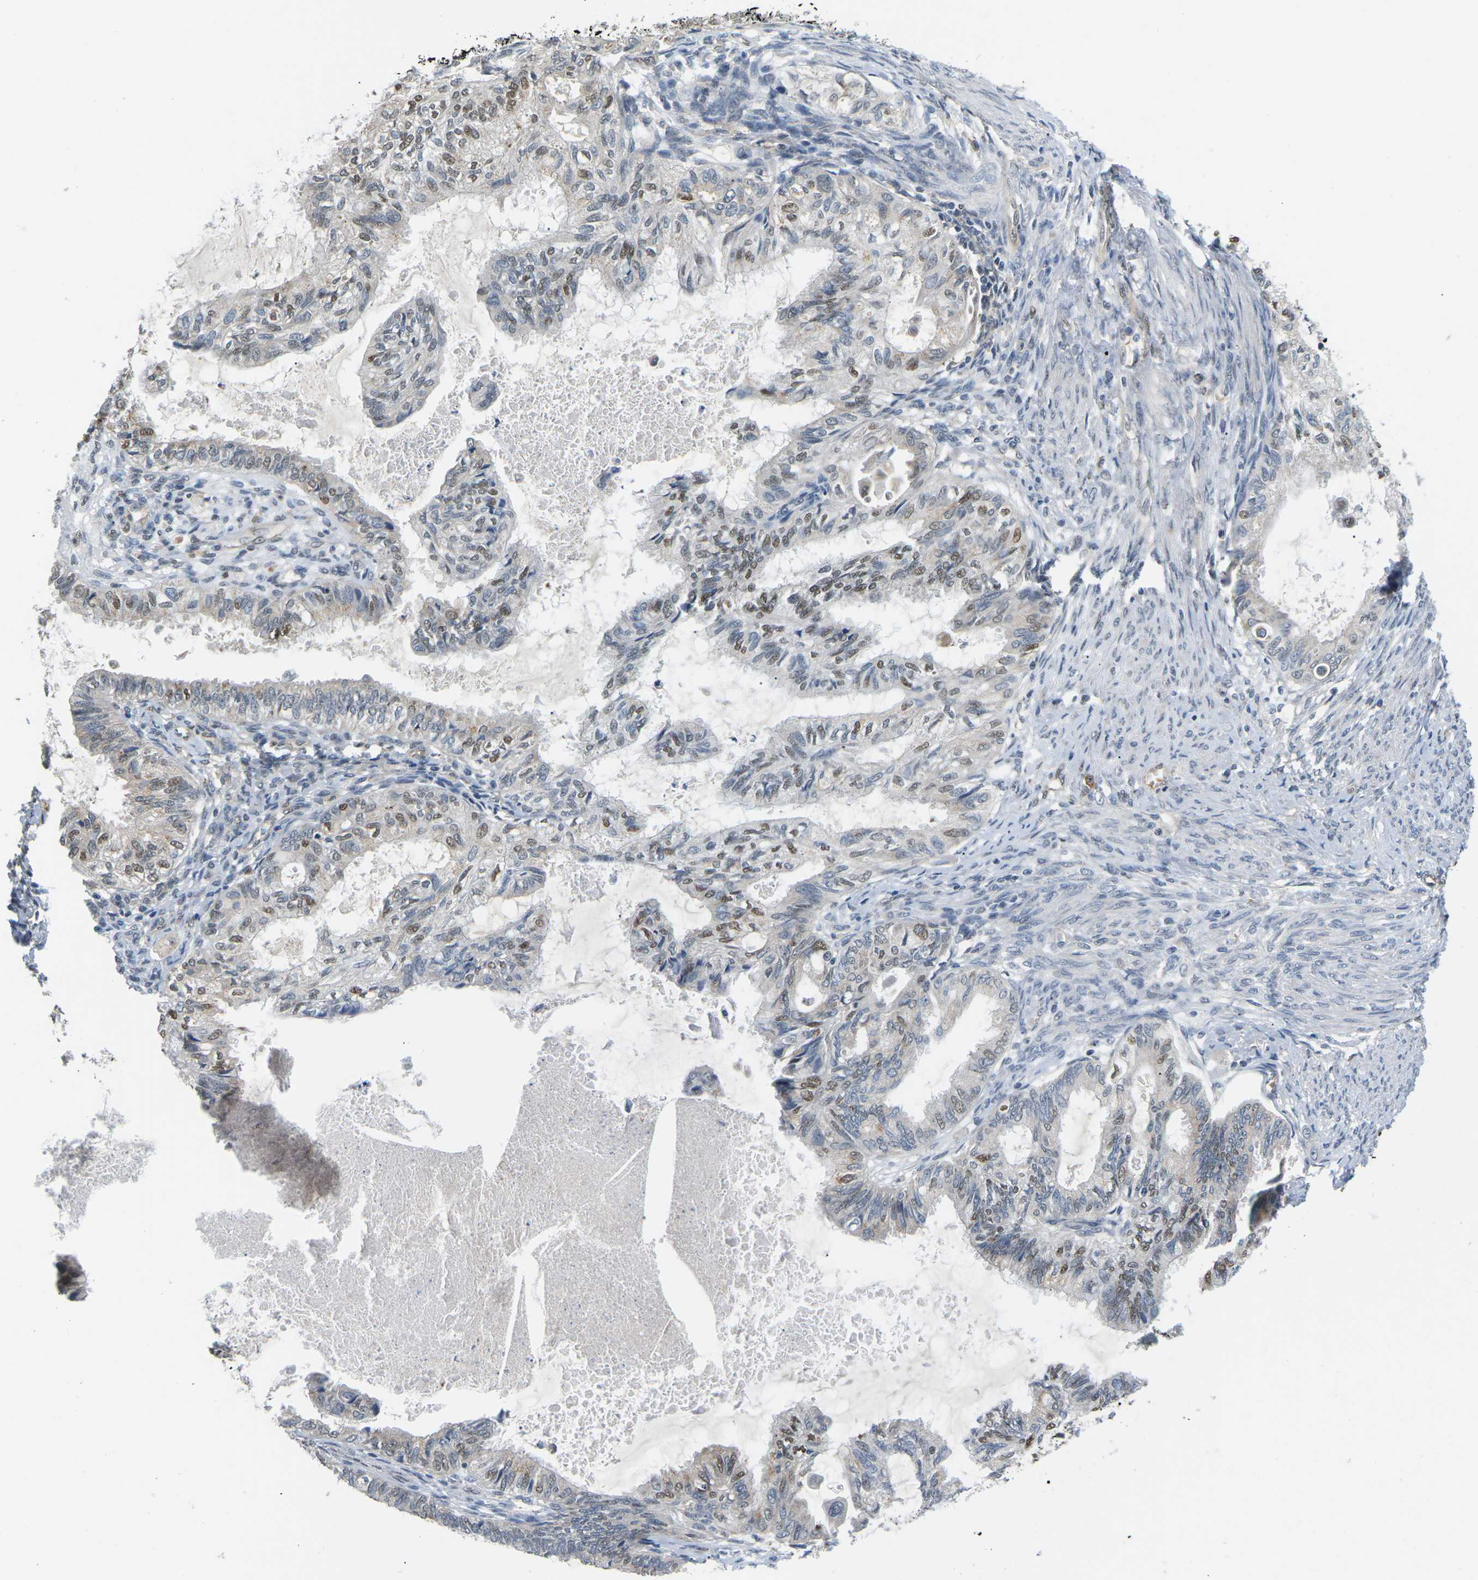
{"staining": {"intensity": "moderate", "quantity": "25%-75%", "location": "nuclear"}, "tissue": "cervical cancer", "cell_type": "Tumor cells", "image_type": "cancer", "snomed": [{"axis": "morphology", "description": "Normal tissue, NOS"}, {"axis": "morphology", "description": "Adenocarcinoma, NOS"}, {"axis": "topography", "description": "Cervix"}, {"axis": "topography", "description": "Endometrium"}], "caption": "Adenocarcinoma (cervical) stained with DAB (3,3'-diaminobenzidine) IHC displays medium levels of moderate nuclear positivity in approximately 25%-75% of tumor cells. The staining was performed using DAB, with brown indicating positive protein expression. Nuclei are stained blue with hematoxylin.", "gene": "ERBB4", "patient": {"sex": "female", "age": 86}}